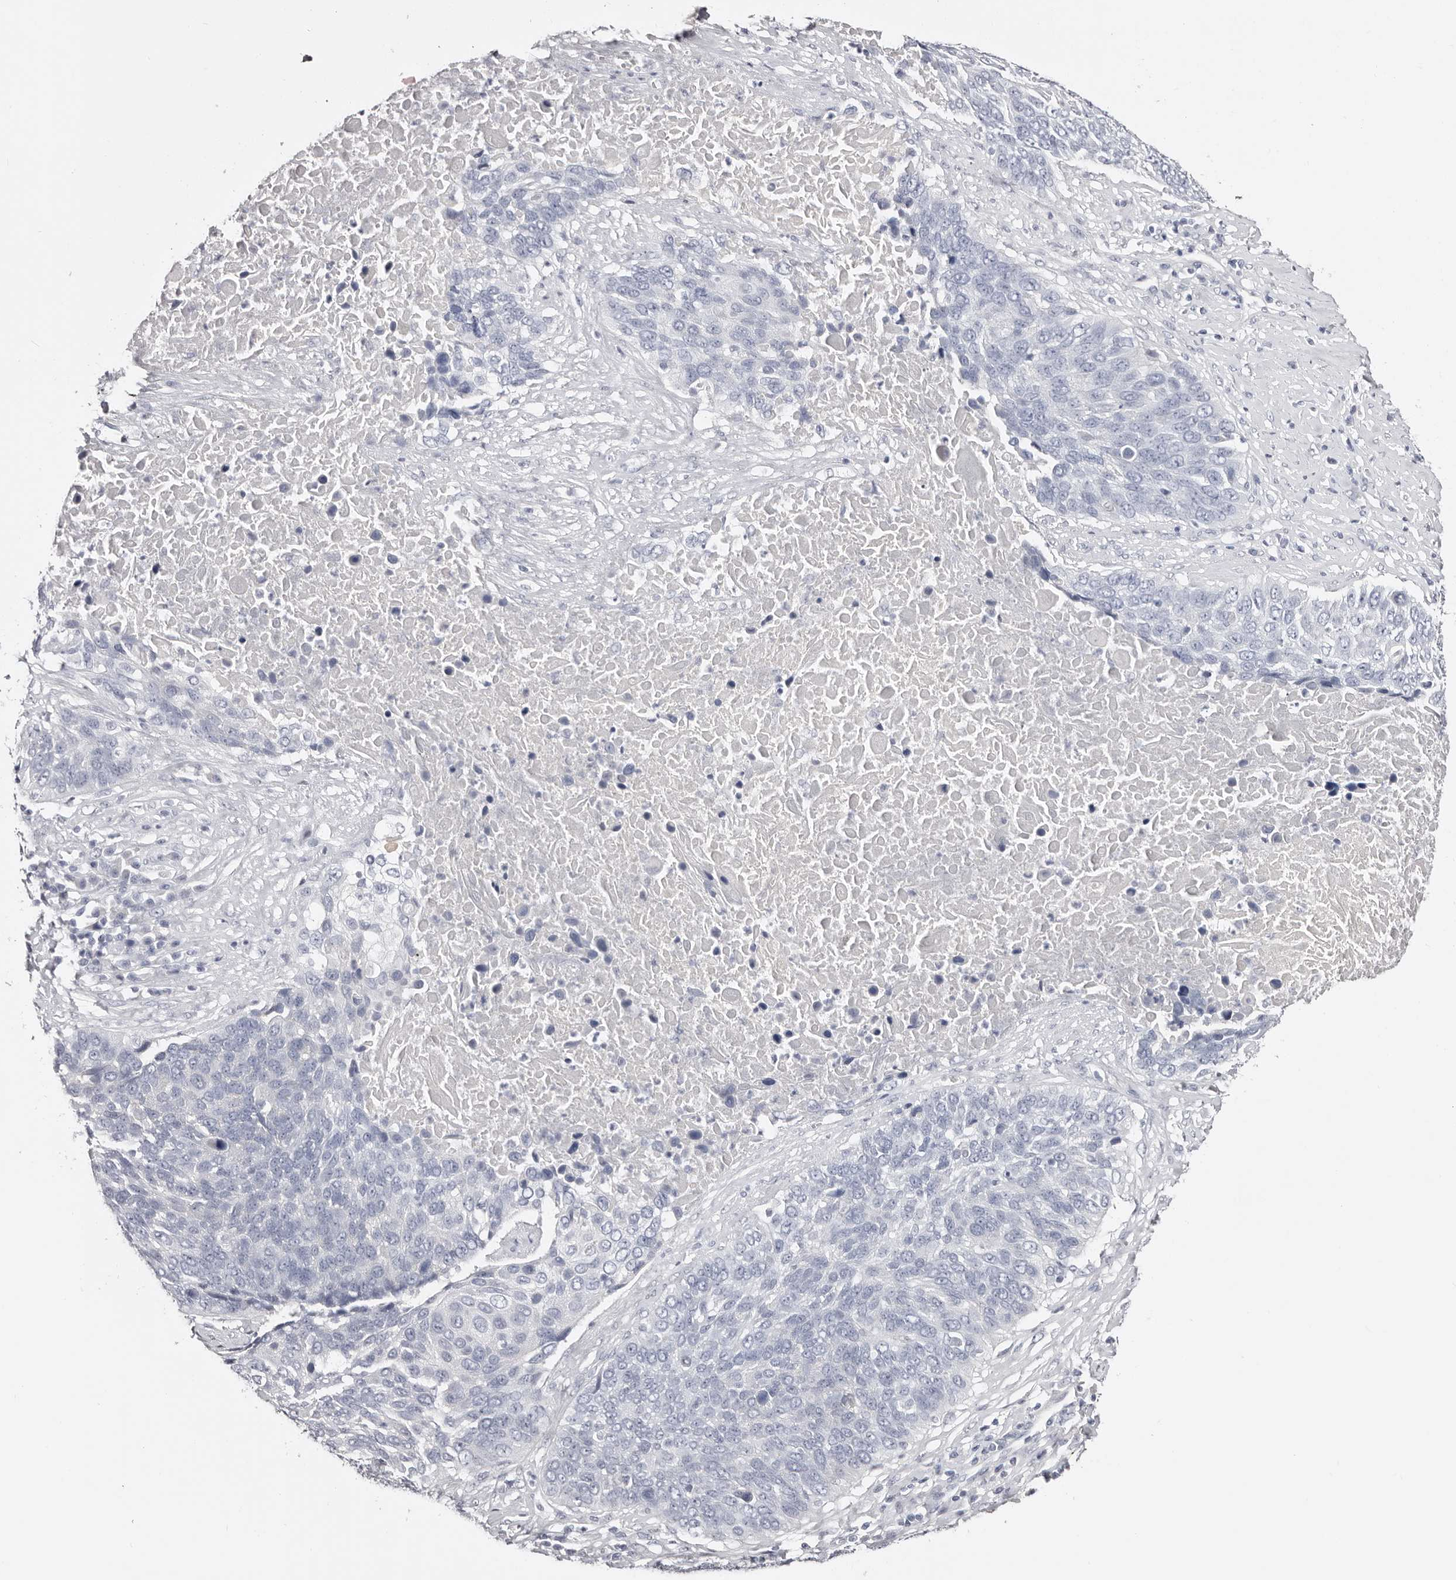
{"staining": {"intensity": "negative", "quantity": "none", "location": "none"}, "tissue": "lung cancer", "cell_type": "Tumor cells", "image_type": "cancer", "snomed": [{"axis": "morphology", "description": "Squamous cell carcinoma, NOS"}, {"axis": "topography", "description": "Lung"}], "caption": "DAB (3,3'-diaminobenzidine) immunohistochemical staining of human lung cancer reveals no significant staining in tumor cells.", "gene": "AKNAD1", "patient": {"sex": "male", "age": 66}}